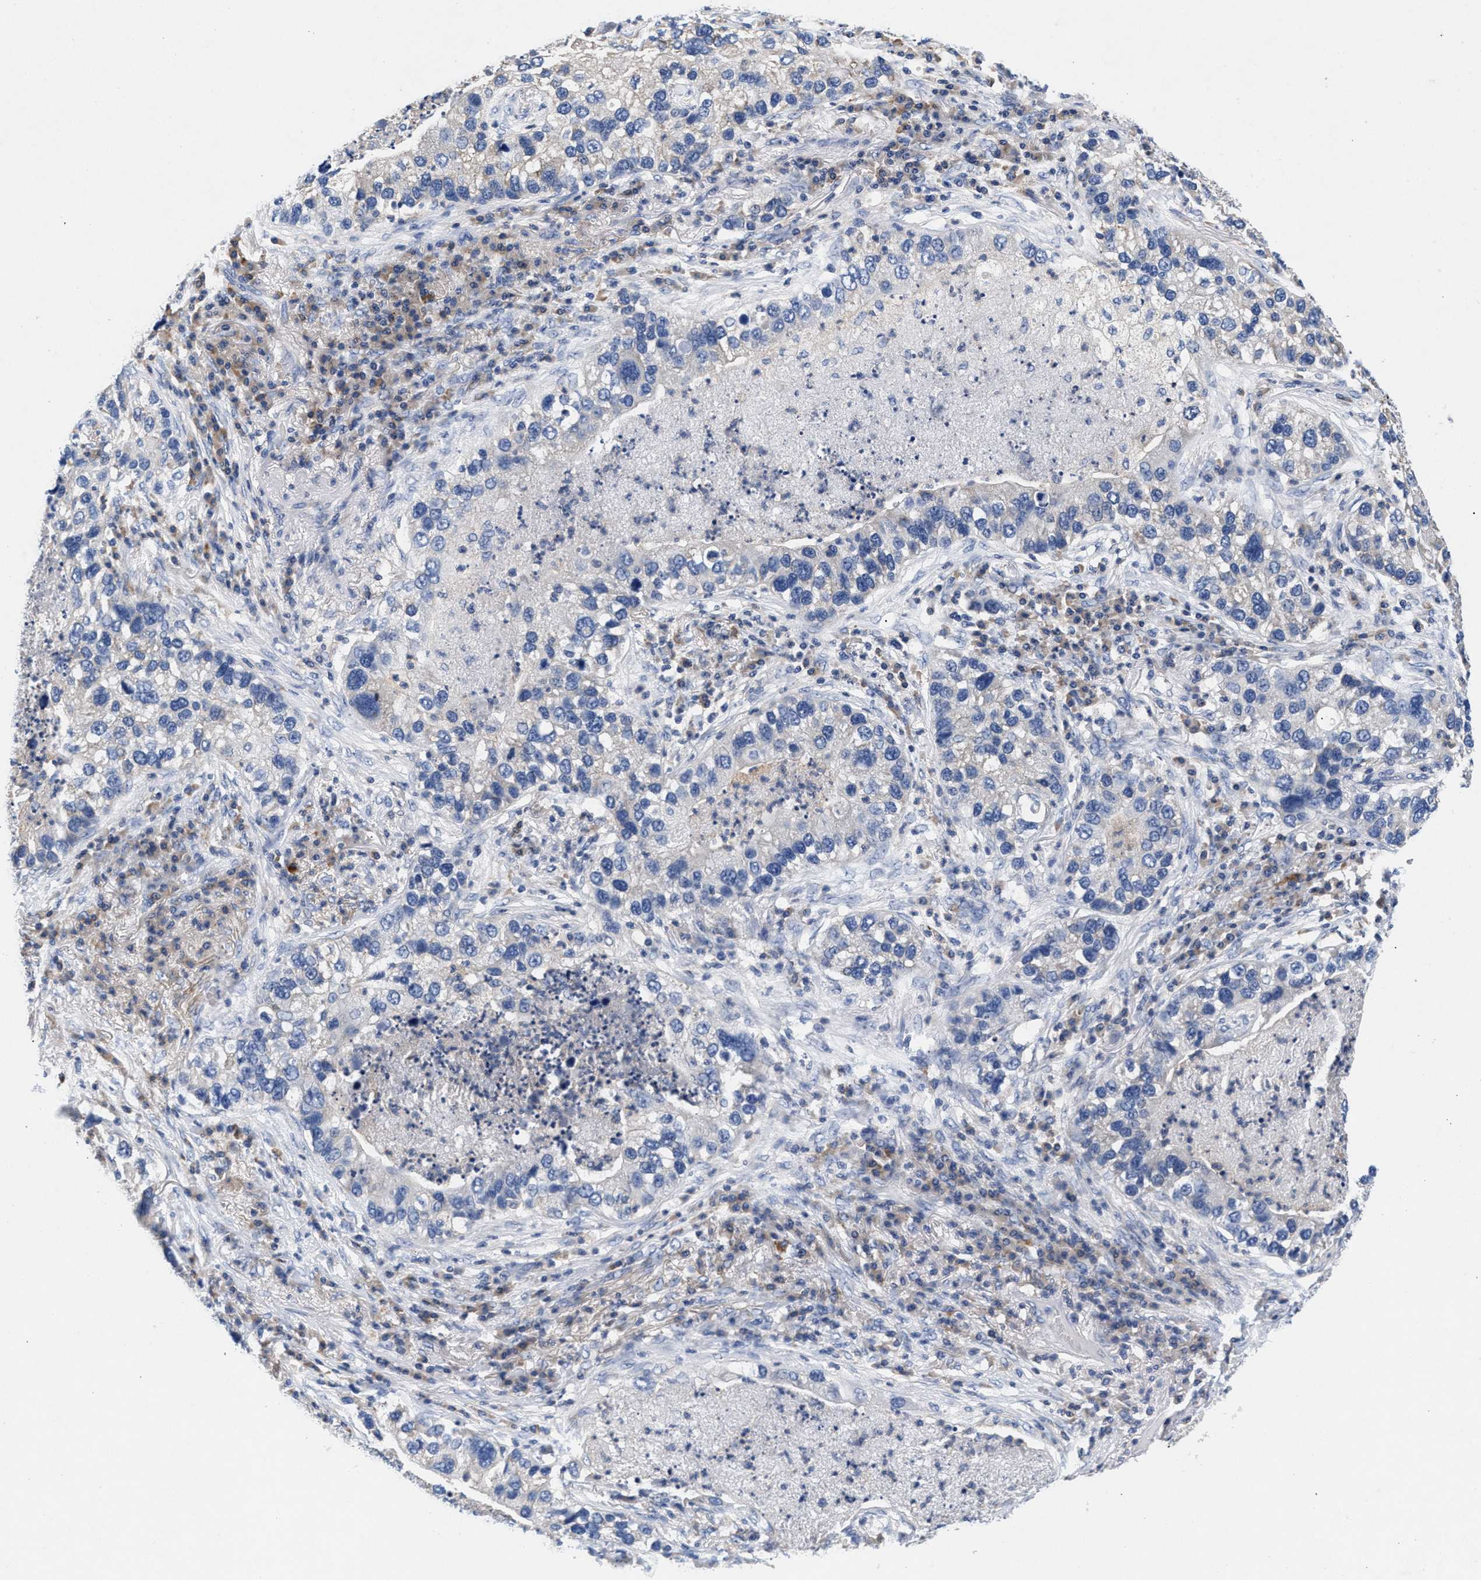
{"staining": {"intensity": "negative", "quantity": "none", "location": "none"}, "tissue": "lung cancer", "cell_type": "Tumor cells", "image_type": "cancer", "snomed": [{"axis": "morphology", "description": "Normal tissue, NOS"}, {"axis": "morphology", "description": "Adenocarcinoma, NOS"}, {"axis": "topography", "description": "Bronchus"}, {"axis": "topography", "description": "Lung"}], "caption": "Adenocarcinoma (lung) stained for a protein using immunohistochemistry exhibits no staining tumor cells.", "gene": "GNAI3", "patient": {"sex": "male", "age": 54}}